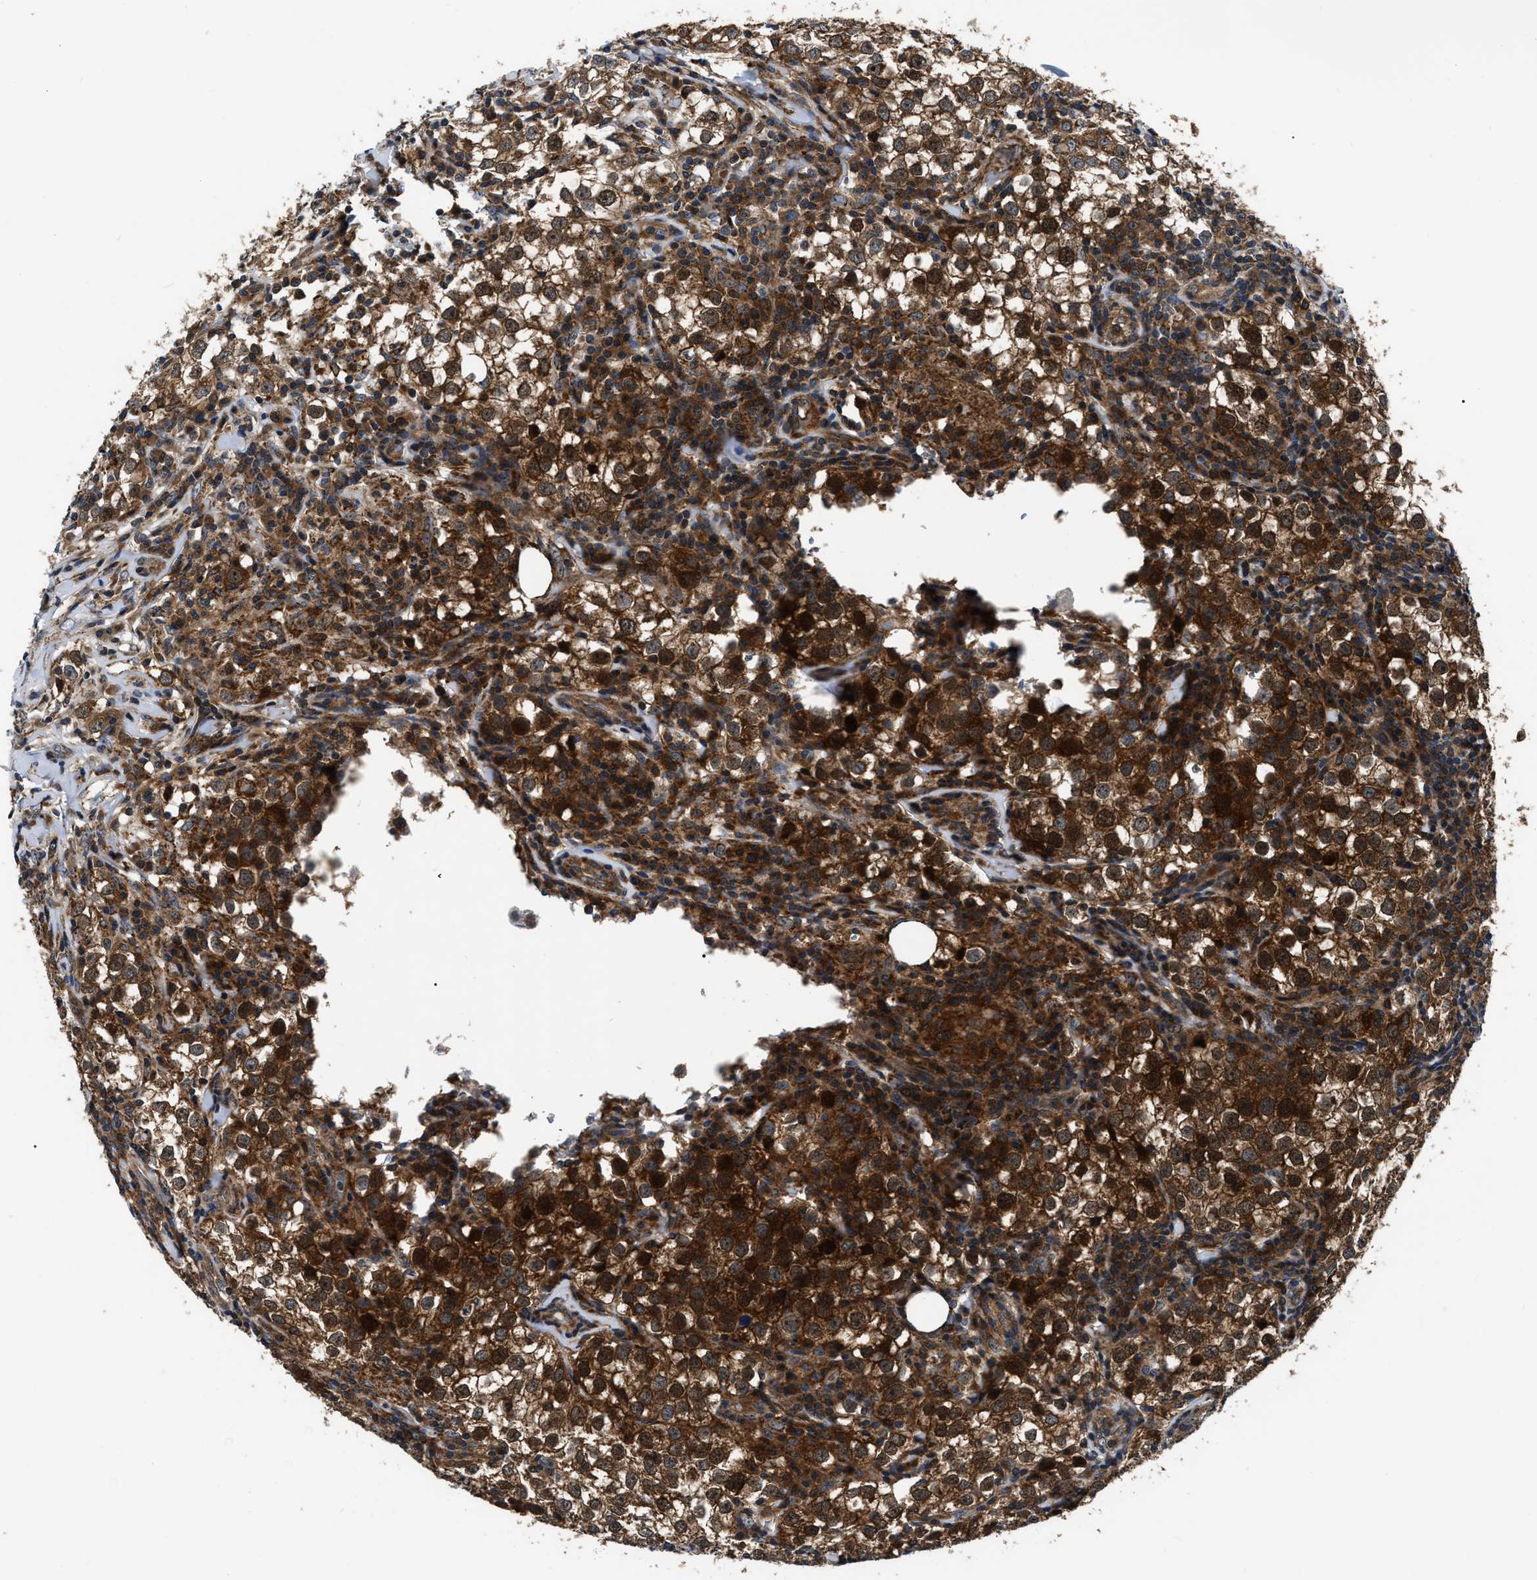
{"staining": {"intensity": "strong", "quantity": ">75%", "location": "cytoplasmic/membranous,nuclear"}, "tissue": "testis cancer", "cell_type": "Tumor cells", "image_type": "cancer", "snomed": [{"axis": "morphology", "description": "Seminoma, NOS"}, {"axis": "morphology", "description": "Carcinoma, Embryonal, NOS"}, {"axis": "topography", "description": "Testis"}], "caption": "This histopathology image shows IHC staining of seminoma (testis), with high strong cytoplasmic/membranous and nuclear expression in approximately >75% of tumor cells.", "gene": "GET4", "patient": {"sex": "male", "age": 36}}